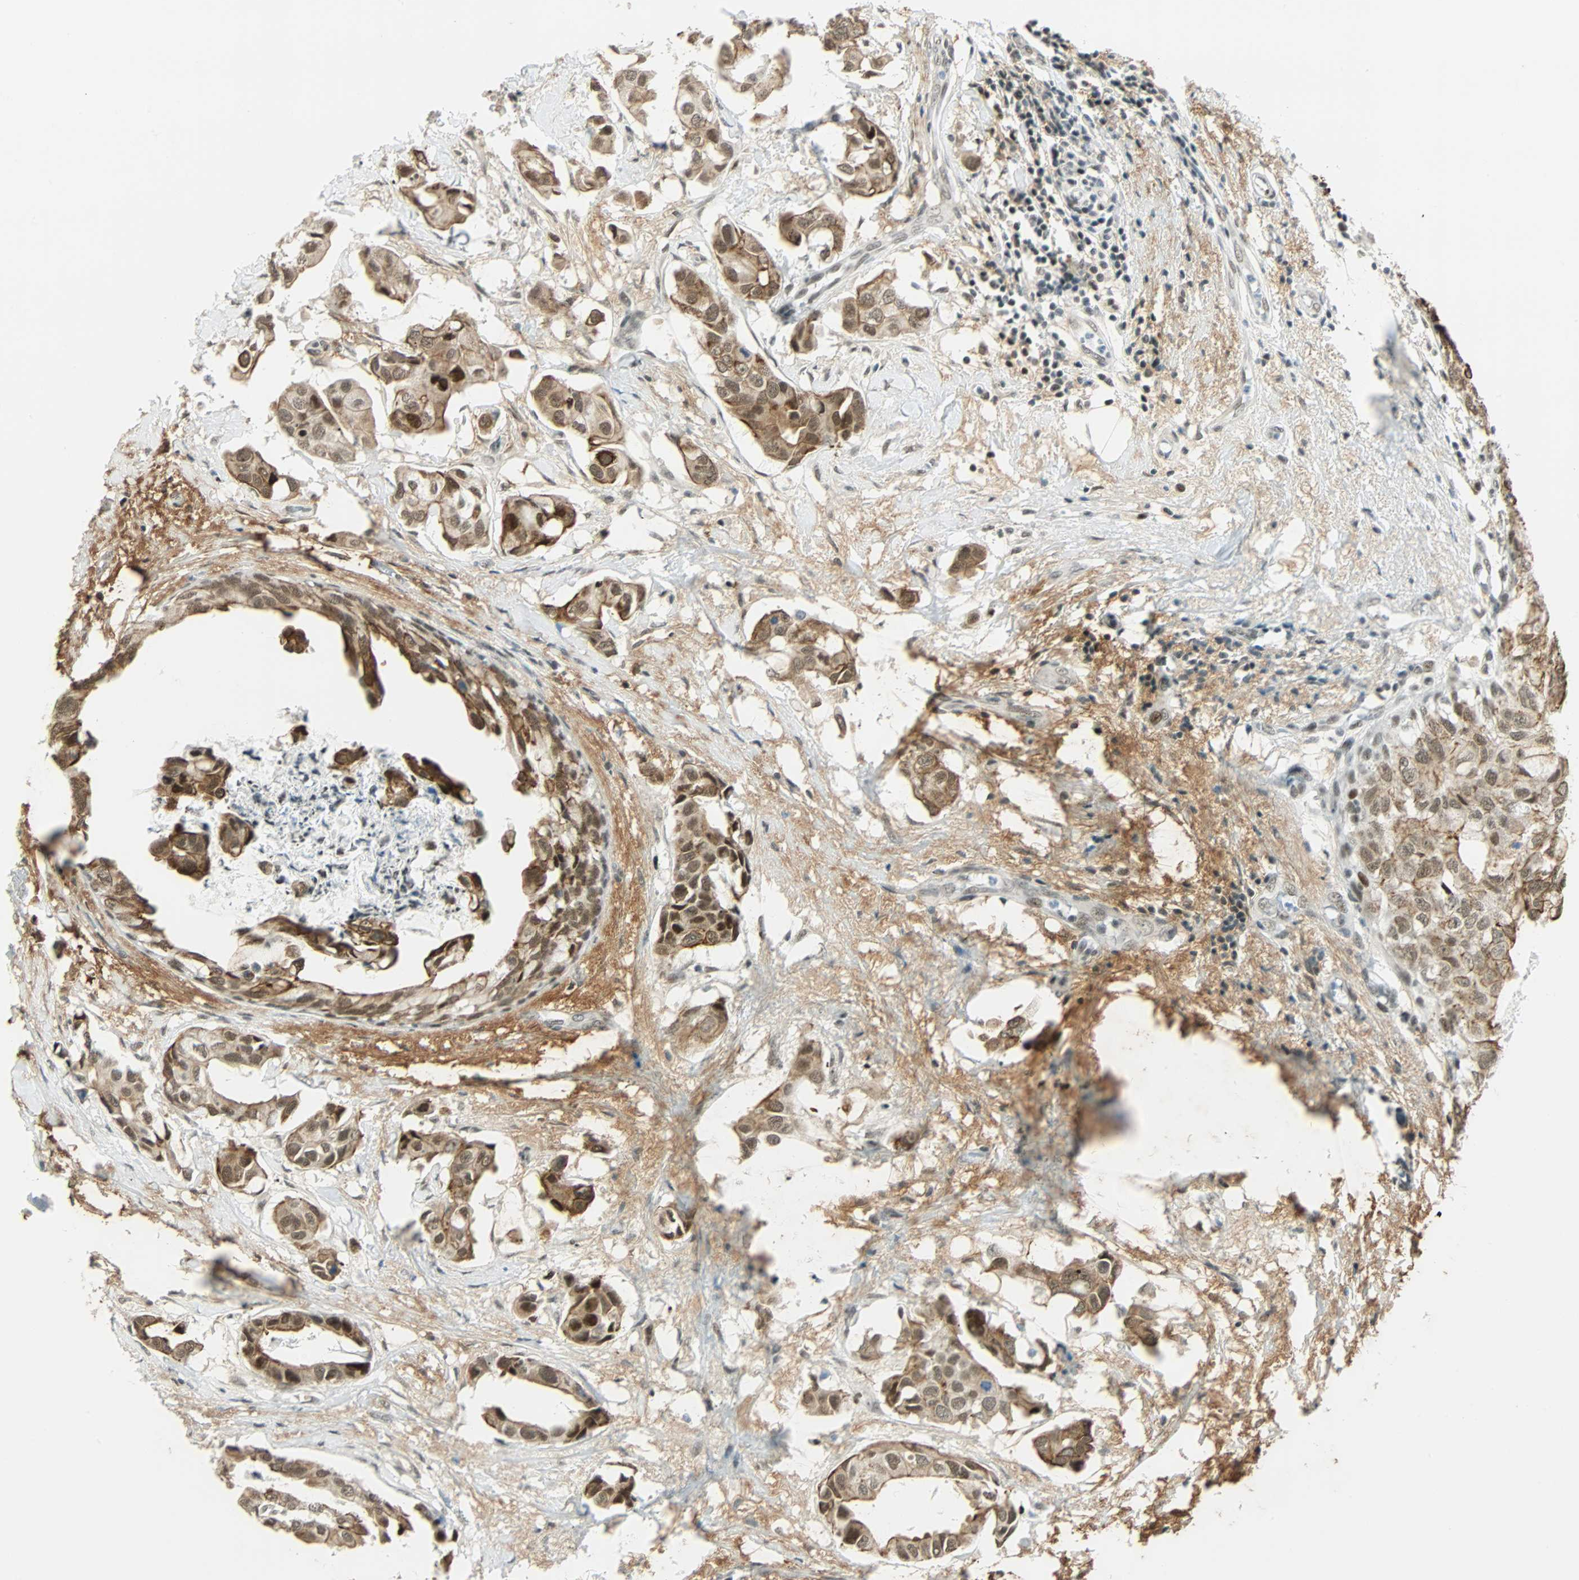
{"staining": {"intensity": "strong", "quantity": ">75%", "location": "cytoplasmic/membranous,nuclear"}, "tissue": "breast cancer", "cell_type": "Tumor cells", "image_type": "cancer", "snomed": [{"axis": "morphology", "description": "Duct carcinoma"}, {"axis": "topography", "description": "Breast"}], "caption": "Breast invasive ductal carcinoma stained for a protein shows strong cytoplasmic/membranous and nuclear positivity in tumor cells. Using DAB (3,3'-diaminobenzidine) (brown) and hematoxylin (blue) stains, captured at high magnification using brightfield microscopy.", "gene": "NELFE", "patient": {"sex": "female", "age": 40}}